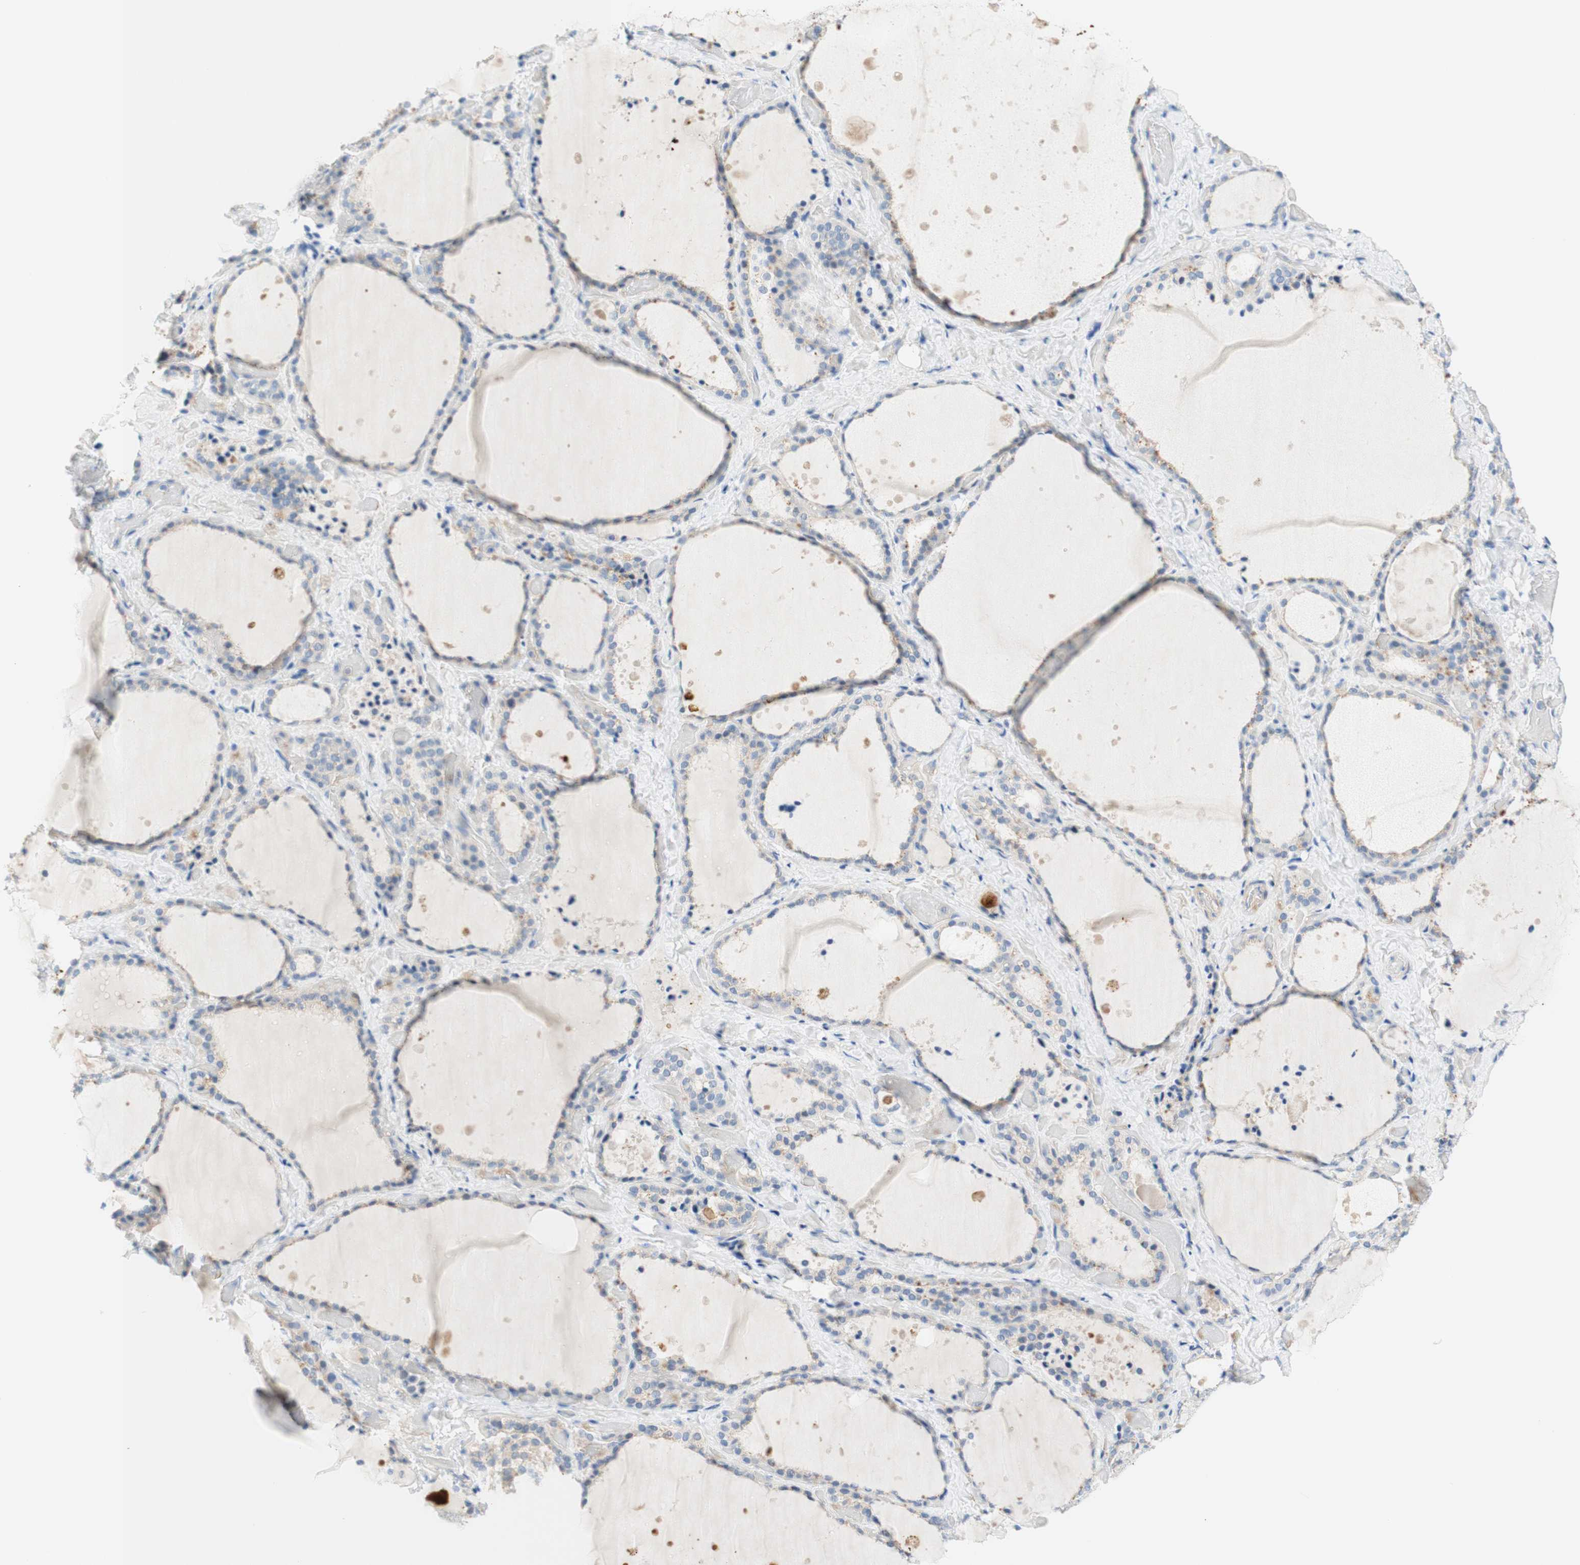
{"staining": {"intensity": "moderate", "quantity": "25%-75%", "location": "cytoplasmic/membranous"}, "tissue": "thyroid gland", "cell_type": "Glandular cells", "image_type": "normal", "snomed": [{"axis": "morphology", "description": "Normal tissue, NOS"}, {"axis": "topography", "description": "Thyroid gland"}], "caption": "DAB (3,3'-diaminobenzidine) immunohistochemical staining of benign human thyroid gland displays moderate cytoplasmic/membranous protein staining in approximately 25%-75% of glandular cells. (Stains: DAB in brown, nuclei in blue, Microscopy: brightfield microscopy at high magnification).", "gene": "ENTREP2", "patient": {"sex": "female", "age": 44}}